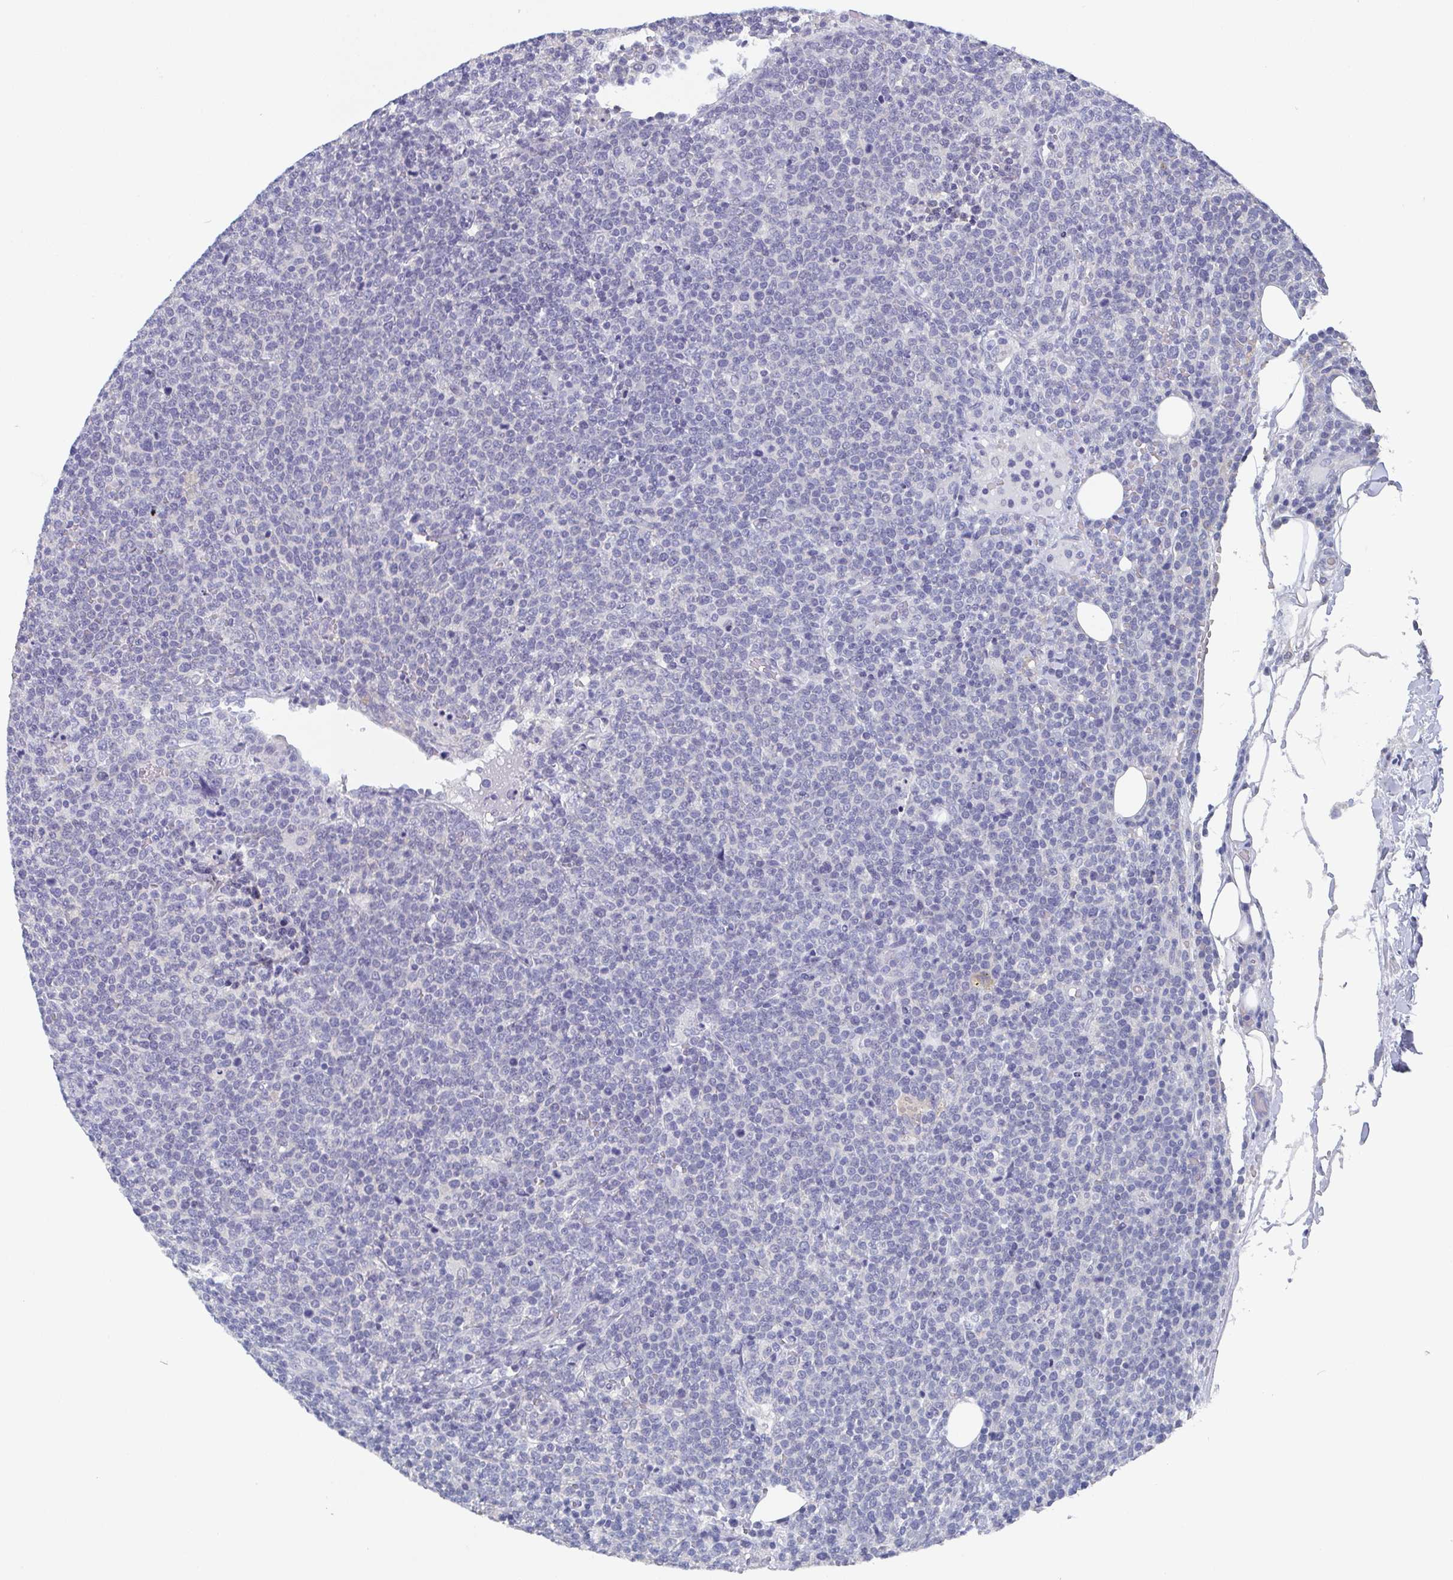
{"staining": {"intensity": "negative", "quantity": "none", "location": "none"}, "tissue": "lymphoma", "cell_type": "Tumor cells", "image_type": "cancer", "snomed": [{"axis": "morphology", "description": "Malignant lymphoma, non-Hodgkin's type, High grade"}, {"axis": "topography", "description": "Lymph node"}], "caption": "The IHC image has no significant staining in tumor cells of lymphoma tissue.", "gene": "DYDC2", "patient": {"sex": "male", "age": 61}}